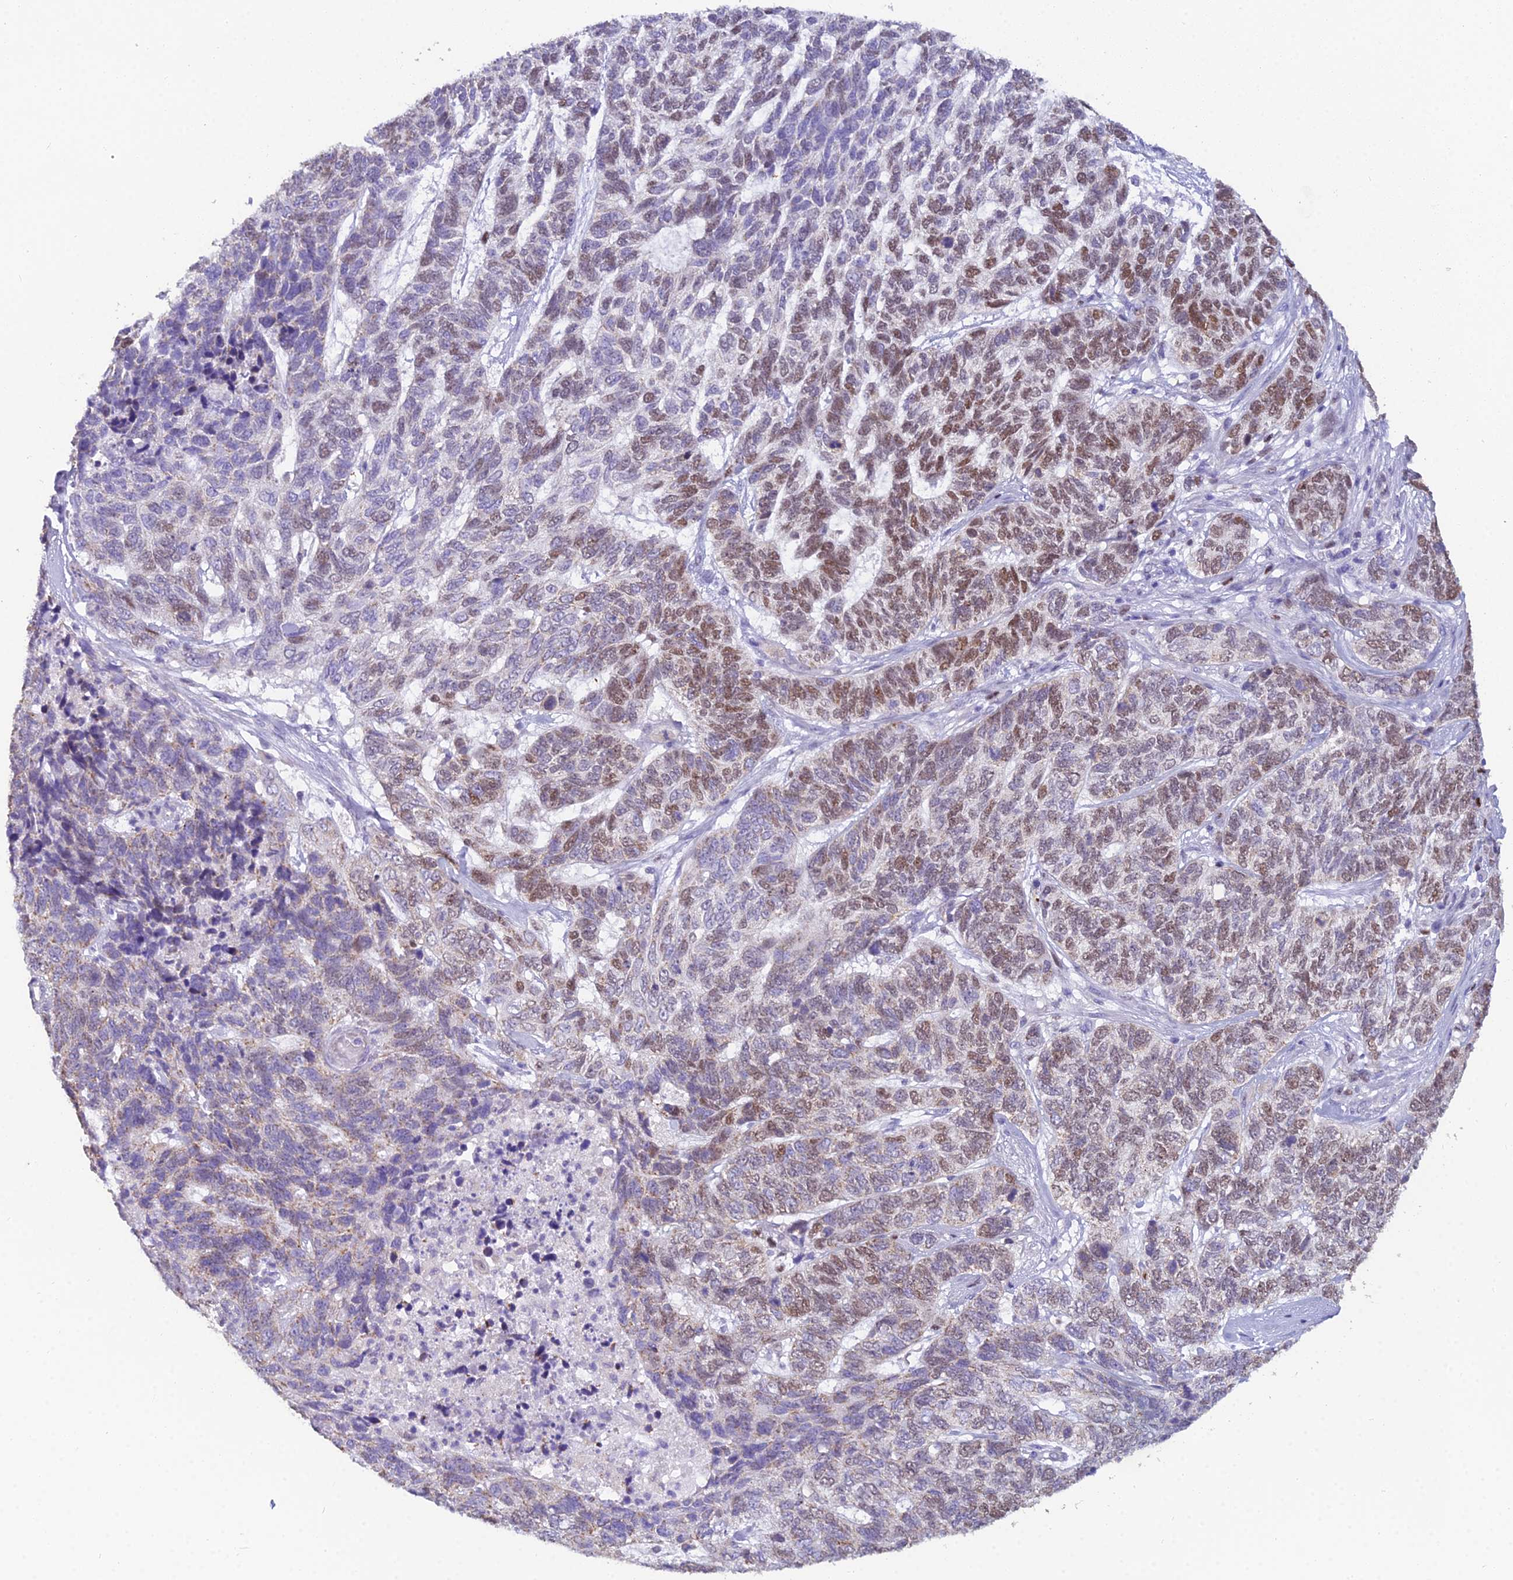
{"staining": {"intensity": "moderate", "quantity": "25%-75%", "location": "nuclear"}, "tissue": "skin cancer", "cell_type": "Tumor cells", "image_type": "cancer", "snomed": [{"axis": "morphology", "description": "Basal cell carcinoma"}, {"axis": "topography", "description": "Skin"}], "caption": "Approximately 25%-75% of tumor cells in human skin cancer display moderate nuclear protein expression as visualized by brown immunohistochemical staining.", "gene": "MCM2", "patient": {"sex": "female", "age": 65}}